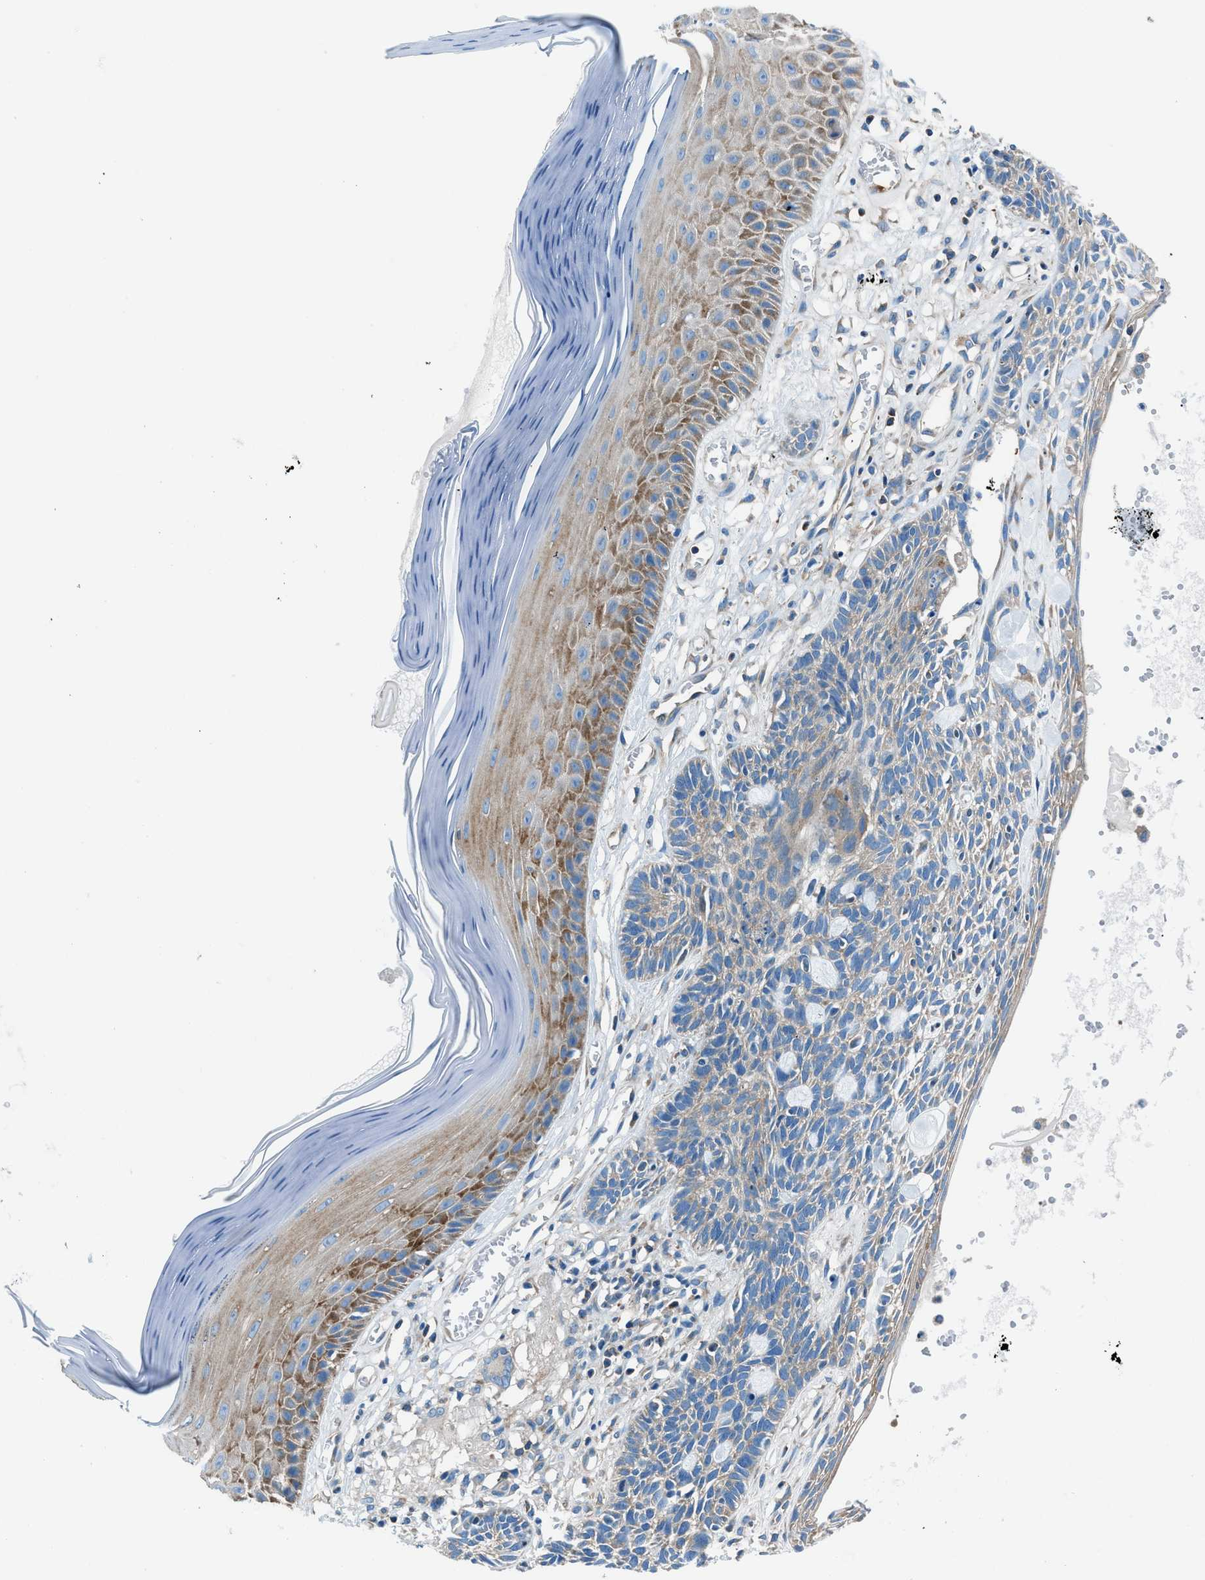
{"staining": {"intensity": "weak", "quantity": "<25%", "location": "cytoplasmic/membranous"}, "tissue": "skin cancer", "cell_type": "Tumor cells", "image_type": "cancer", "snomed": [{"axis": "morphology", "description": "Basal cell carcinoma"}, {"axis": "topography", "description": "Skin"}], "caption": "High magnification brightfield microscopy of basal cell carcinoma (skin) stained with DAB (3,3'-diaminobenzidine) (brown) and counterstained with hematoxylin (blue): tumor cells show no significant staining.", "gene": "SARS1", "patient": {"sex": "male", "age": 67}}